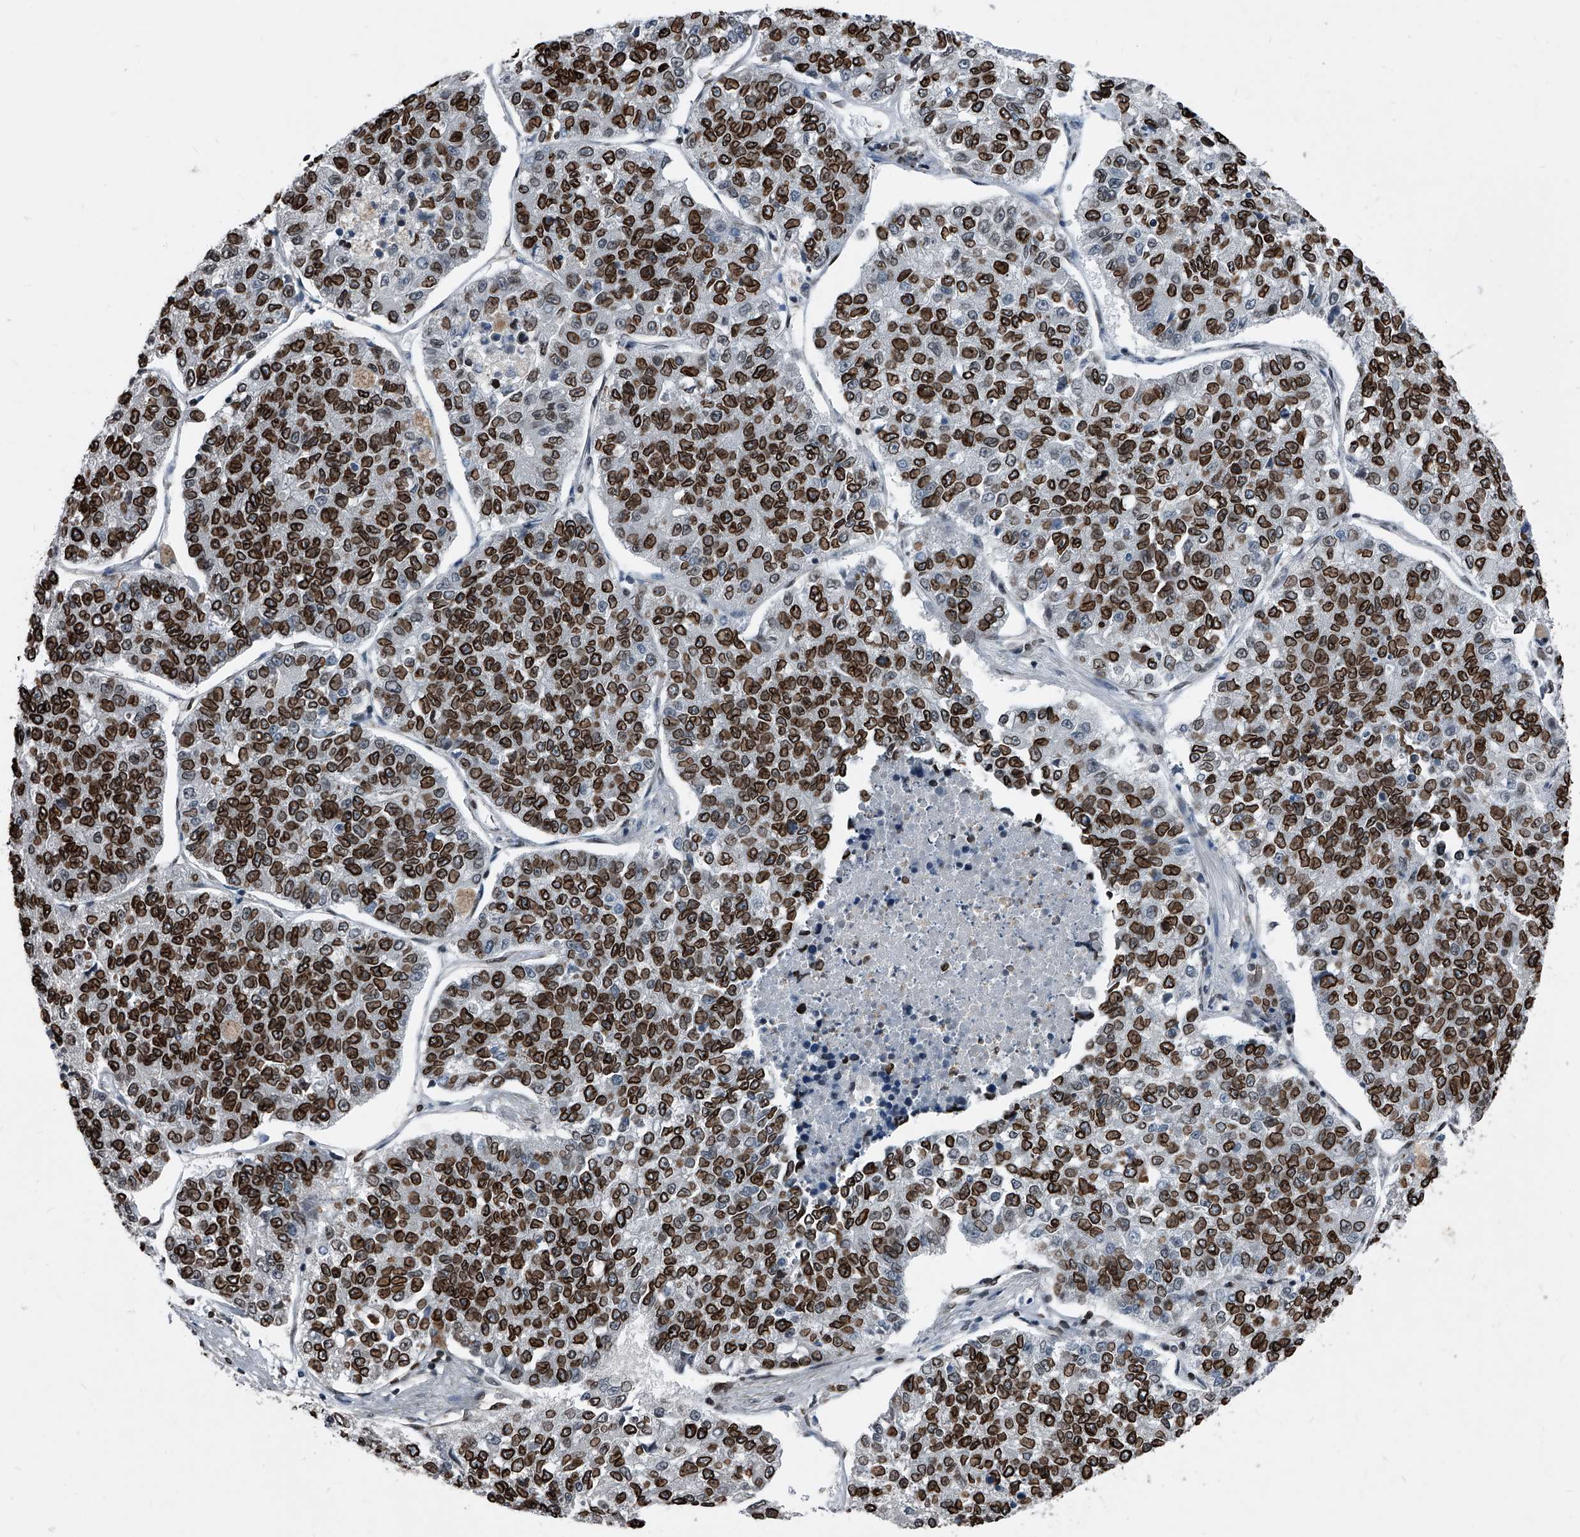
{"staining": {"intensity": "strong", "quantity": ">75%", "location": "cytoplasmic/membranous,nuclear"}, "tissue": "lung cancer", "cell_type": "Tumor cells", "image_type": "cancer", "snomed": [{"axis": "morphology", "description": "Adenocarcinoma, NOS"}, {"axis": "topography", "description": "Lung"}], "caption": "Adenocarcinoma (lung) stained for a protein (brown) reveals strong cytoplasmic/membranous and nuclear positive positivity in approximately >75% of tumor cells.", "gene": "PHF20", "patient": {"sex": "male", "age": 49}}